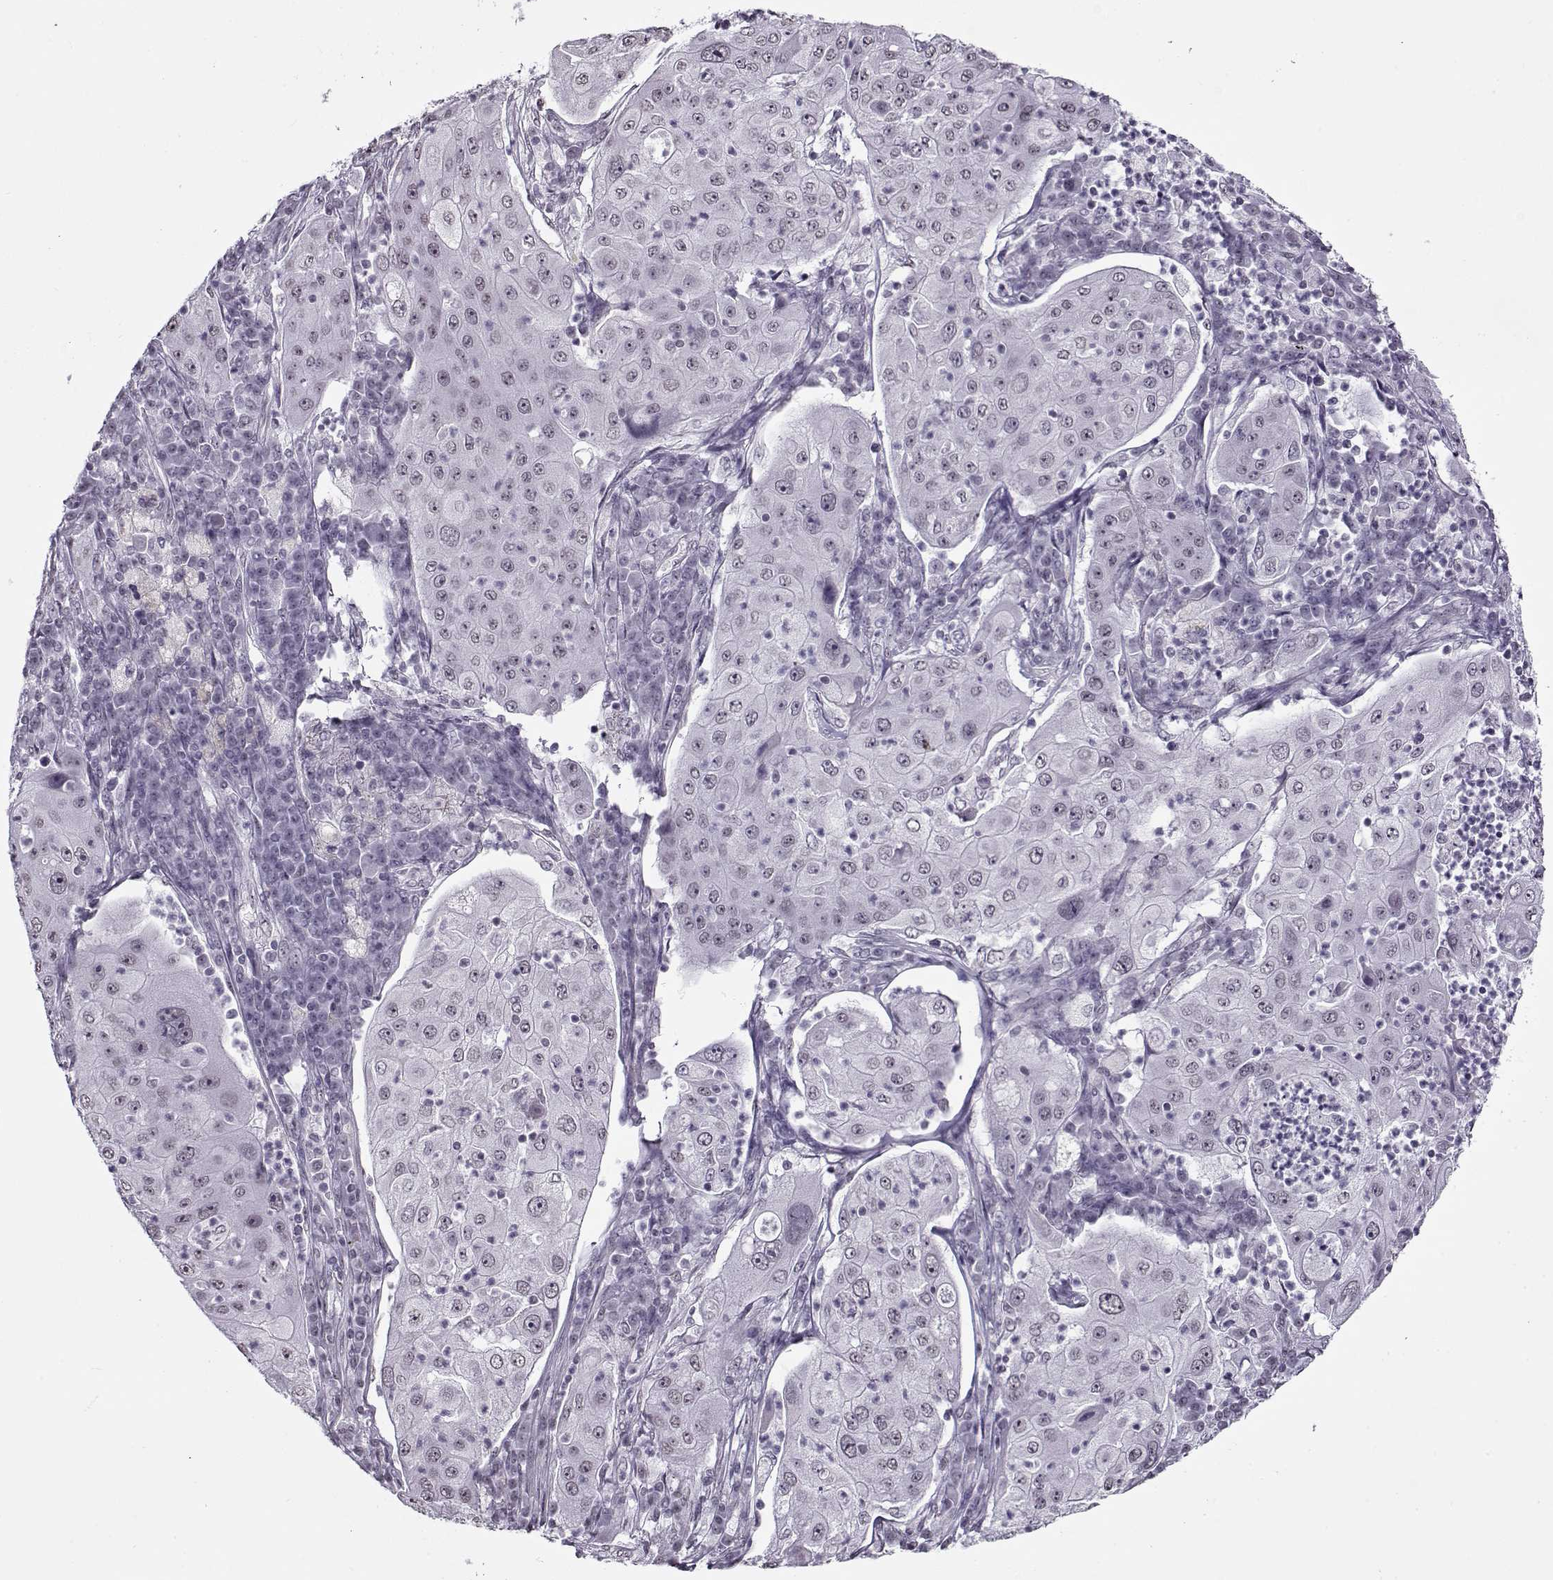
{"staining": {"intensity": "negative", "quantity": "none", "location": "none"}, "tissue": "lung cancer", "cell_type": "Tumor cells", "image_type": "cancer", "snomed": [{"axis": "morphology", "description": "Squamous cell carcinoma, NOS"}, {"axis": "topography", "description": "Lung"}], "caption": "Immunohistochemical staining of human squamous cell carcinoma (lung) exhibits no significant positivity in tumor cells.", "gene": "PRMT8", "patient": {"sex": "female", "age": 59}}